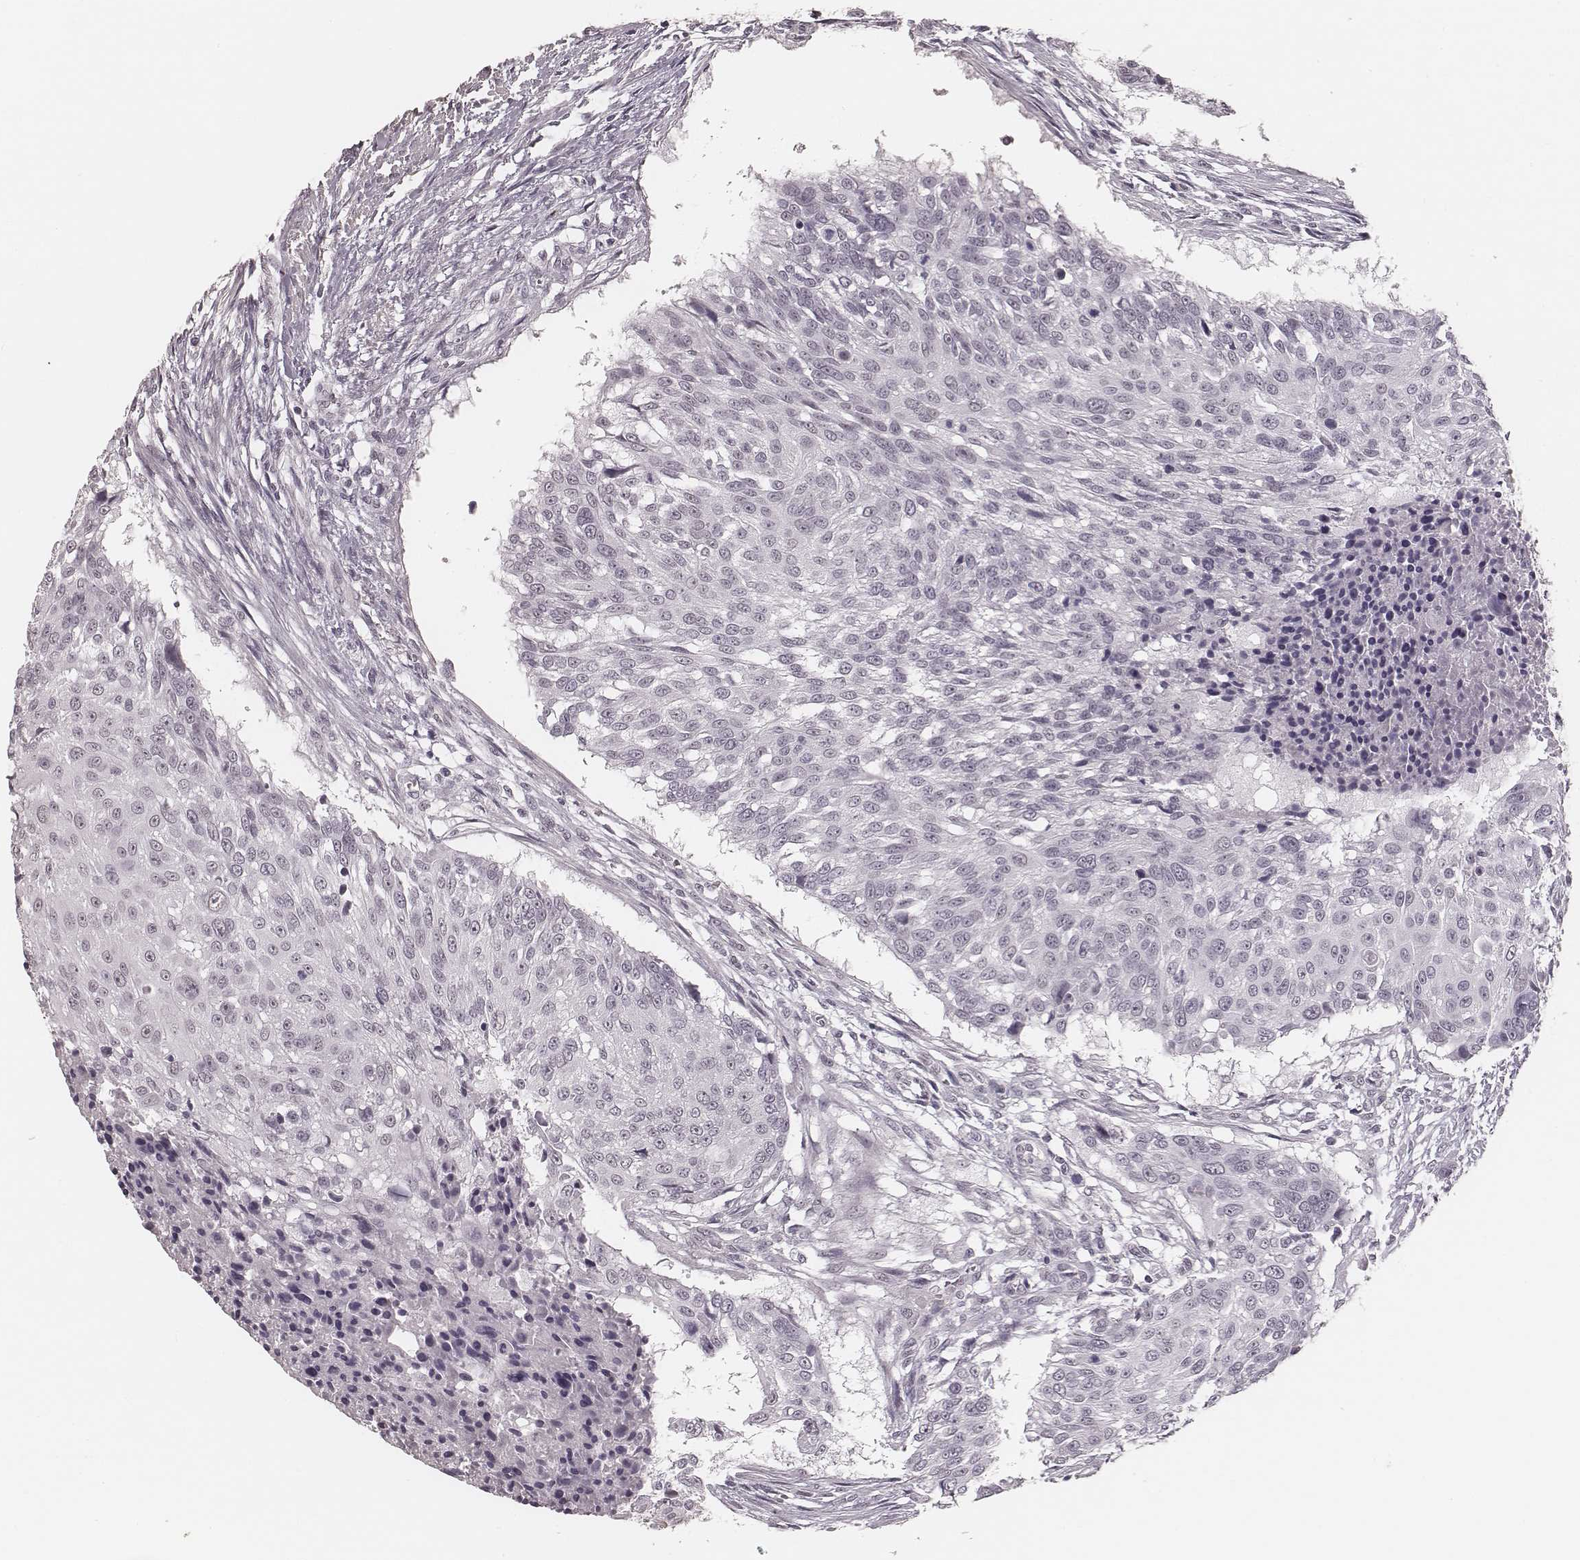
{"staining": {"intensity": "negative", "quantity": "none", "location": "none"}, "tissue": "urothelial cancer", "cell_type": "Tumor cells", "image_type": "cancer", "snomed": [{"axis": "morphology", "description": "Urothelial carcinoma, NOS"}, {"axis": "topography", "description": "Urinary bladder"}], "caption": "An immunohistochemistry (IHC) histopathology image of transitional cell carcinoma is shown. There is no staining in tumor cells of transitional cell carcinoma.", "gene": "MSX1", "patient": {"sex": "male", "age": 55}}